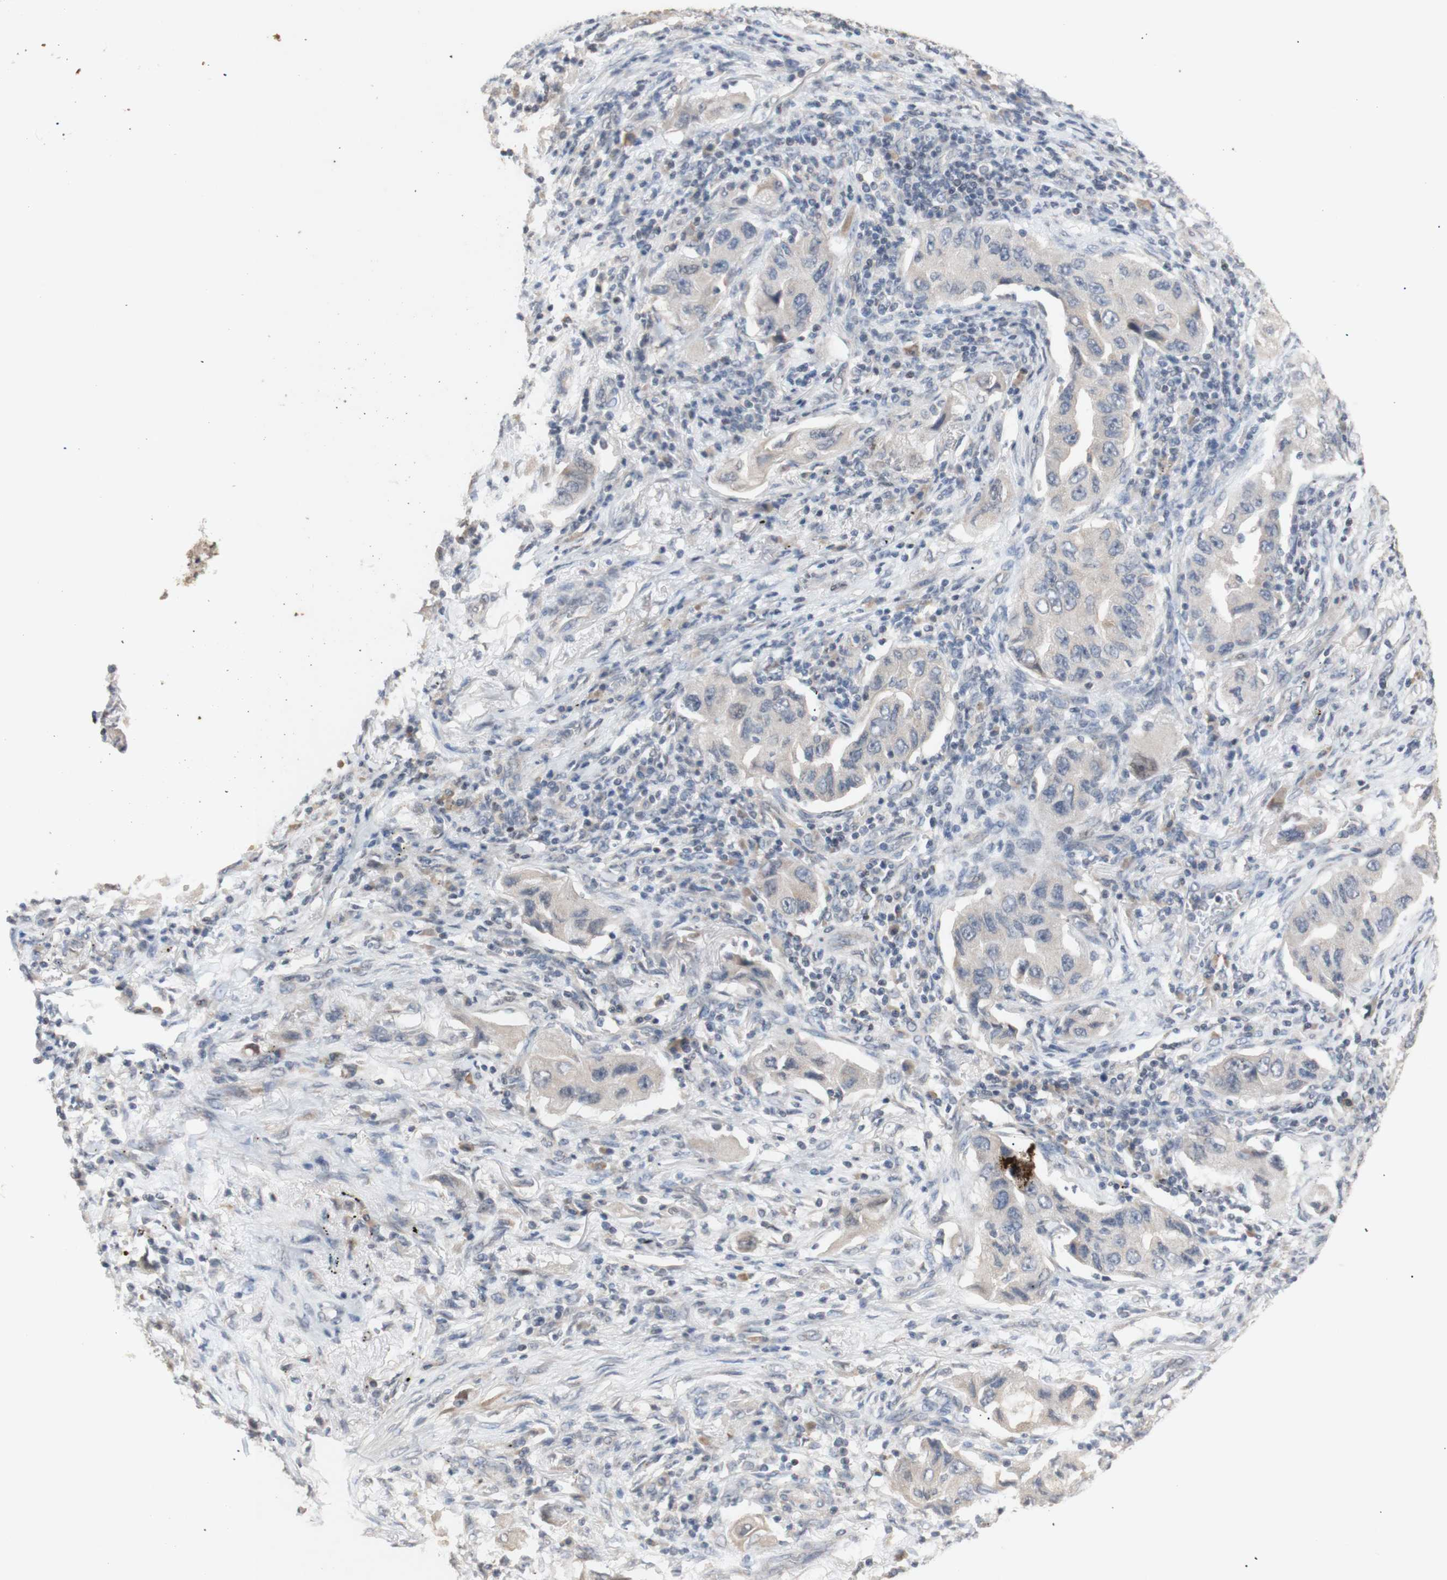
{"staining": {"intensity": "weak", "quantity": "25%-75%", "location": "cytoplasmic/membranous"}, "tissue": "lung cancer", "cell_type": "Tumor cells", "image_type": "cancer", "snomed": [{"axis": "morphology", "description": "Adenocarcinoma, NOS"}, {"axis": "topography", "description": "Lung"}], "caption": "Lung cancer stained with a brown dye displays weak cytoplasmic/membranous positive expression in approximately 25%-75% of tumor cells.", "gene": "FOSB", "patient": {"sex": "female", "age": 65}}